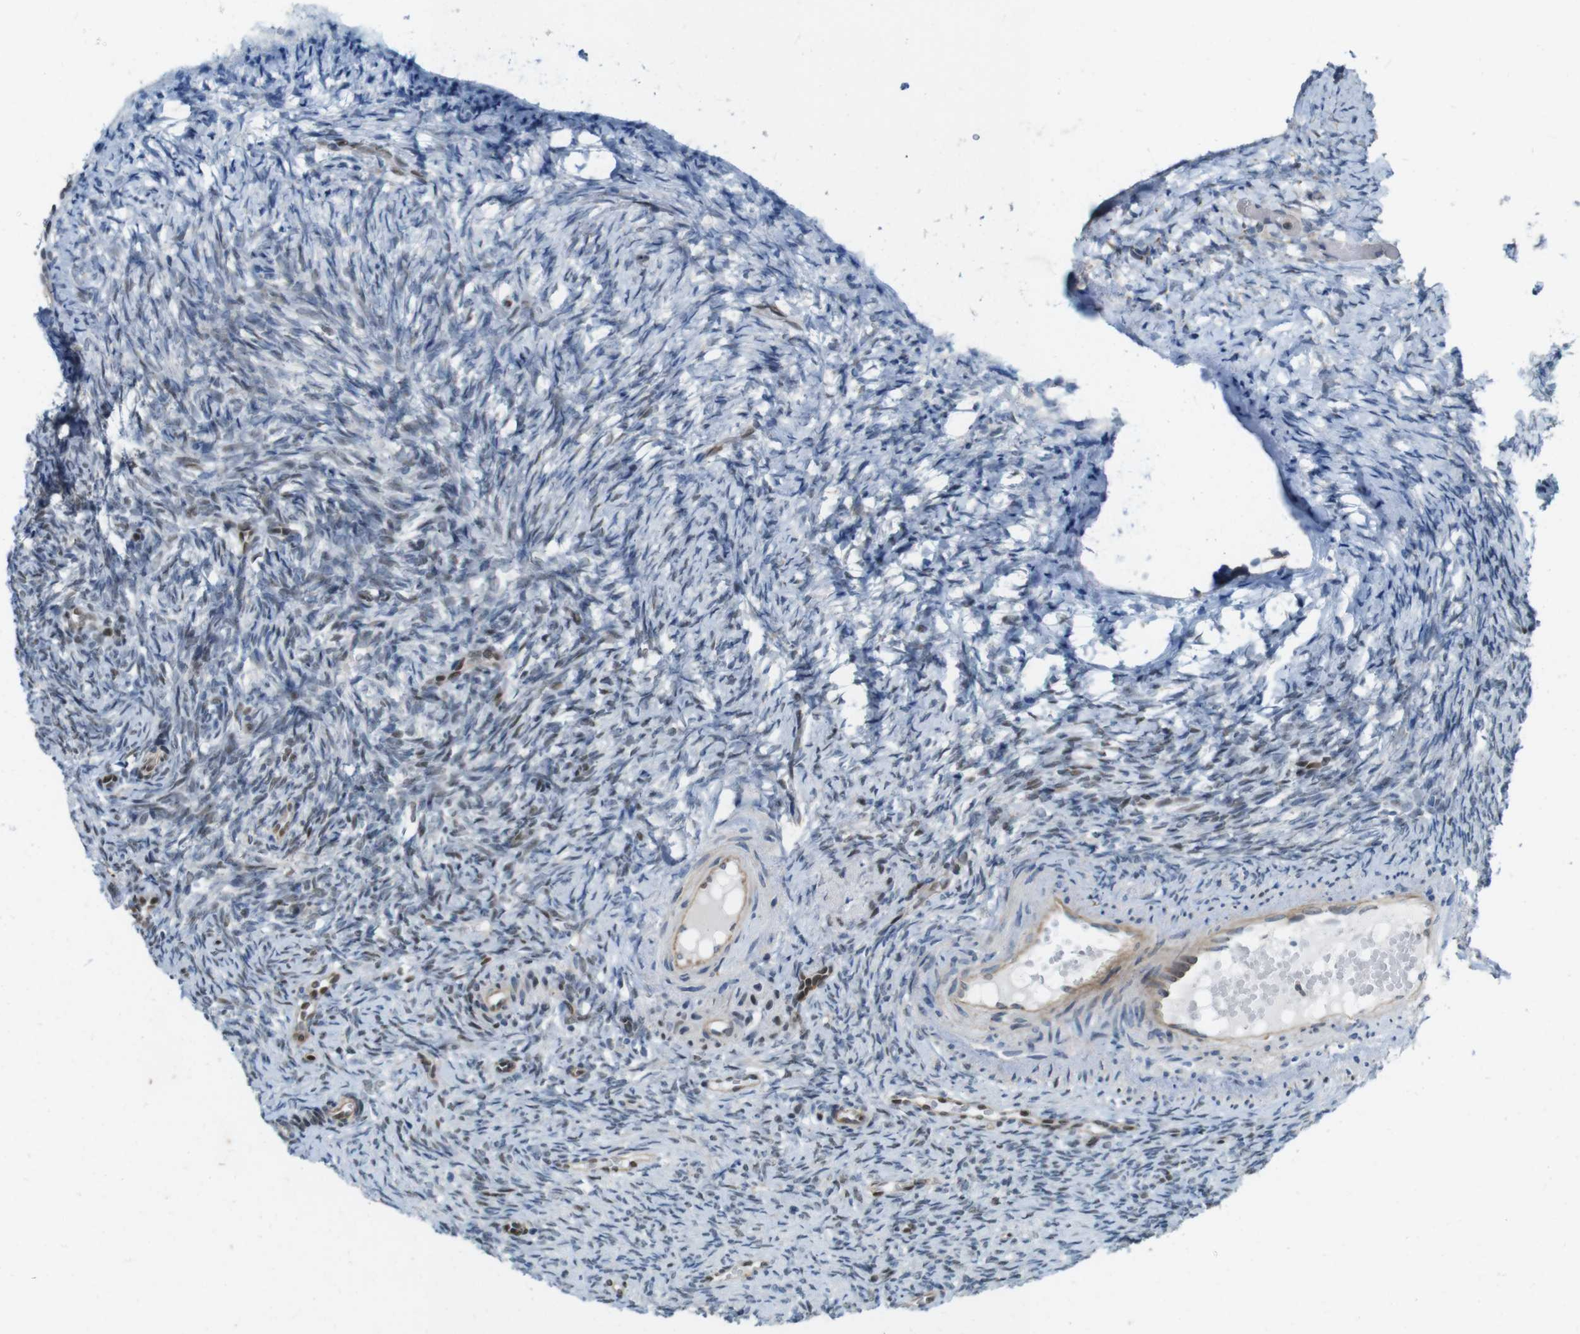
{"staining": {"intensity": "weak", "quantity": "25%-75%", "location": "nuclear"}, "tissue": "ovary", "cell_type": "Ovarian stroma cells", "image_type": "normal", "snomed": [{"axis": "morphology", "description": "Normal tissue, NOS"}, {"axis": "topography", "description": "Ovary"}], "caption": "Immunohistochemistry (IHC) of benign ovary reveals low levels of weak nuclear staining in about 25%-75% of ovarian stroma cells. (IHC, brightfield microscopy, high magnification).", "gene": "SKI", "patient": {"sex": "female", "age": 41}}